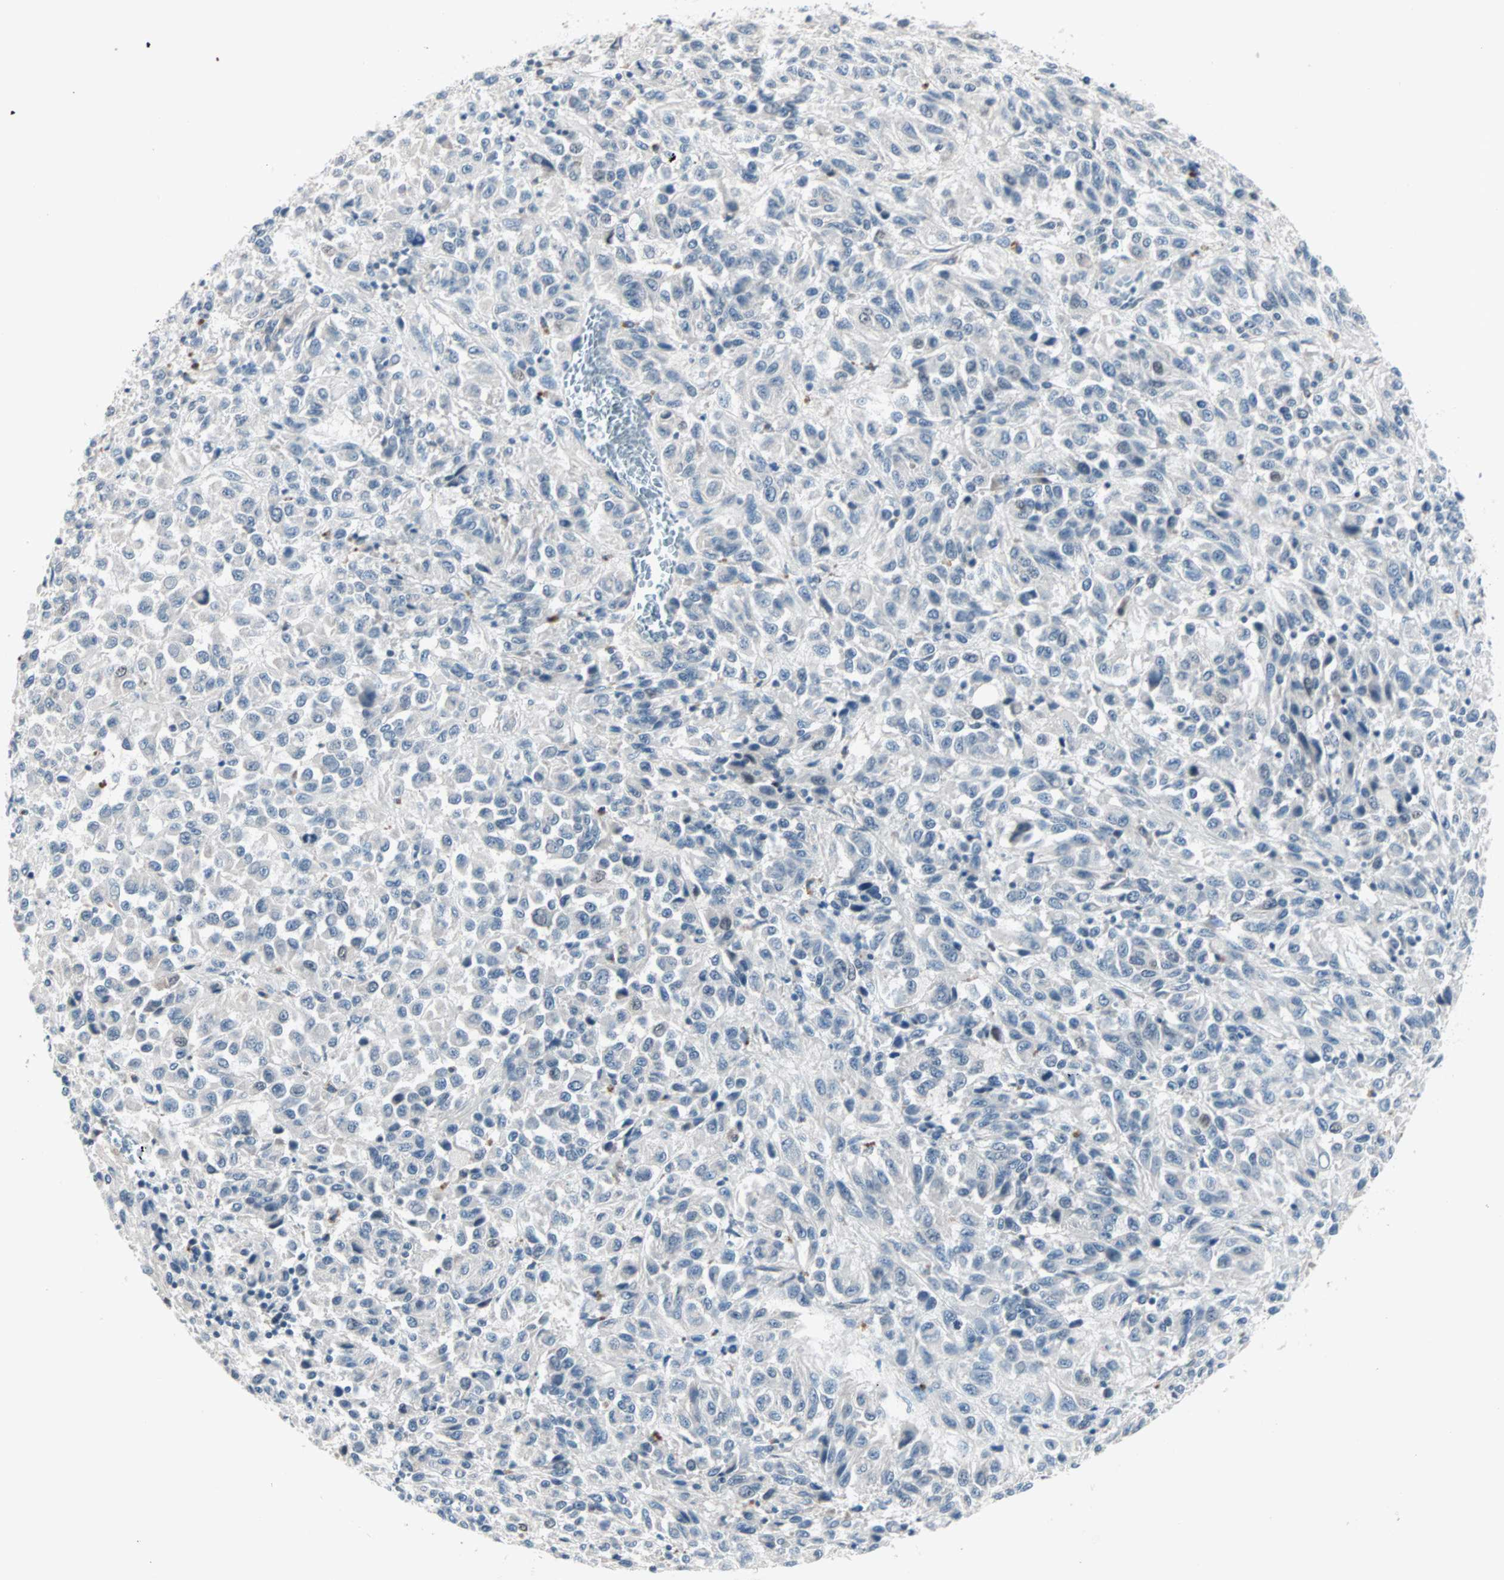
{"staining": {"intensity": "negative", "quantity": "none", "location": "none"}, "tissue": "melanoma", "cell_type": "Tumor cells", "image_type": "cancer", "snomed": [{"axis": "morphology", "description": "Malignant melanoma, Metastatic site"}, {"axis": "topography", "description": "Lung"}], "caption": "An image of human melanoma is negative for staining in tumor cells.", "gene": "CCNE2", "patient": {"sex": "male", "age": 64}}